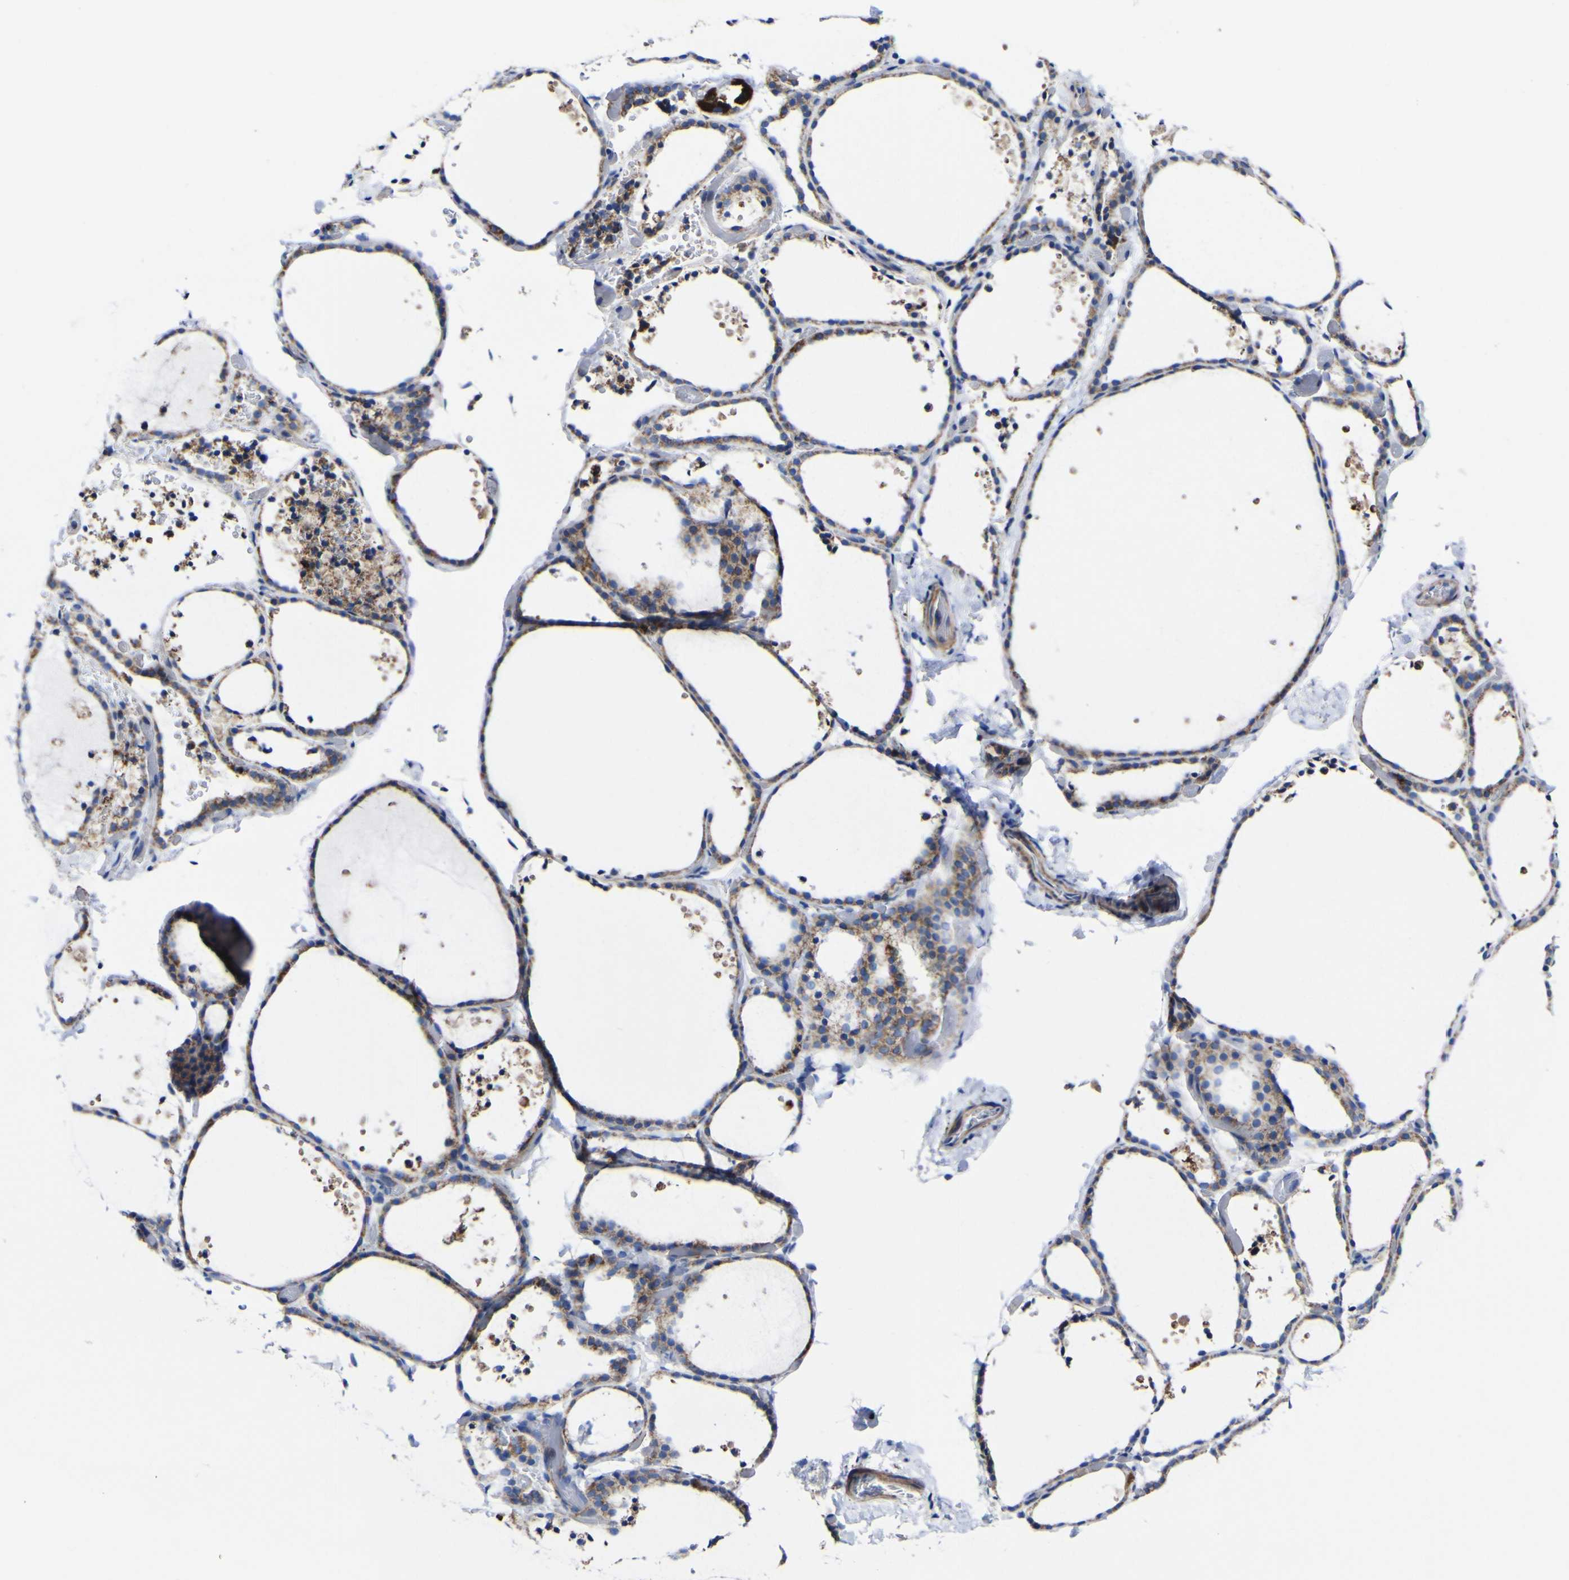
{"staining": {"intensity": "strong", "quantity": "25%-75%", "location": "cytoplasmic/membranous"}, "tissue": "thyroid gland", "cell_type": "Glandular cells", "image_type": "normal", "snomed": [{"axis": "morphology", "description": "Normal tissue, NOS"}, {"axis": "topography", "description": "Thyroid gland"}], "caption": "This is a histology image of IHC staining of normal thyroid gland, which shows strong staining in the cytoplasmic/membranous of glandular cells.", "gene": "CCDC90B", "patient": {"sex": "female", "age": 44}}